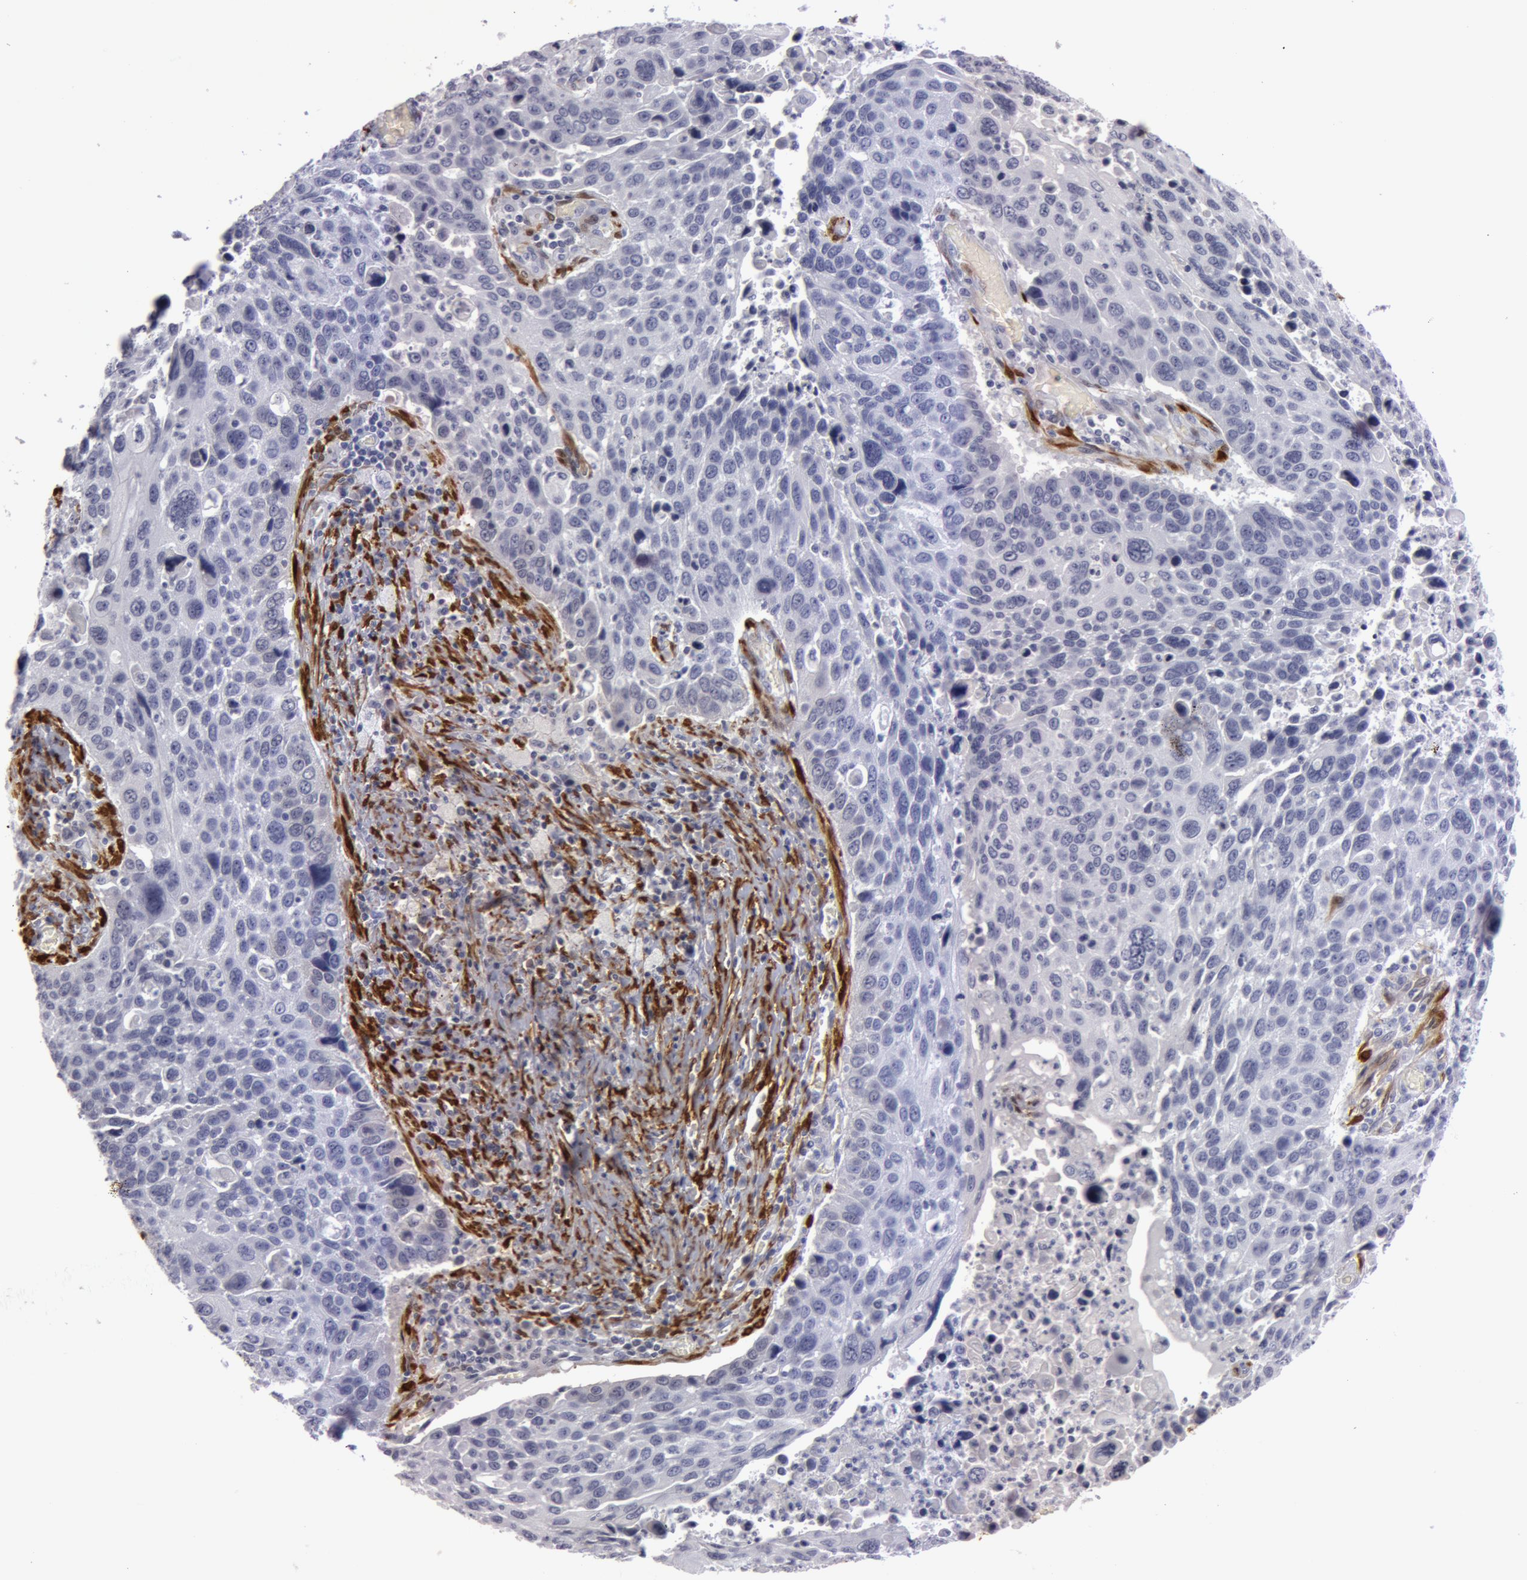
{"staining": {"intensity": "negative", "quantity": "none", "location": "none"}, "tissue": "lung cancer", "cell_type": "Tumor cells", "image_type": "cancer", "snomed": [{"axis": "morphology", "description": "Squamous cell carcinoma, NOS"}, {"axis": "topography", "description": "Lung"}], "caption": "Lung squamous cell carcinoma was stained to show a protein in brown. There is no significant staining in tumor cells. (IHC, brightfield microscopy, high magnification).", "gene": "TAGLN", "patient": {"sex": "male", "age": 68}}